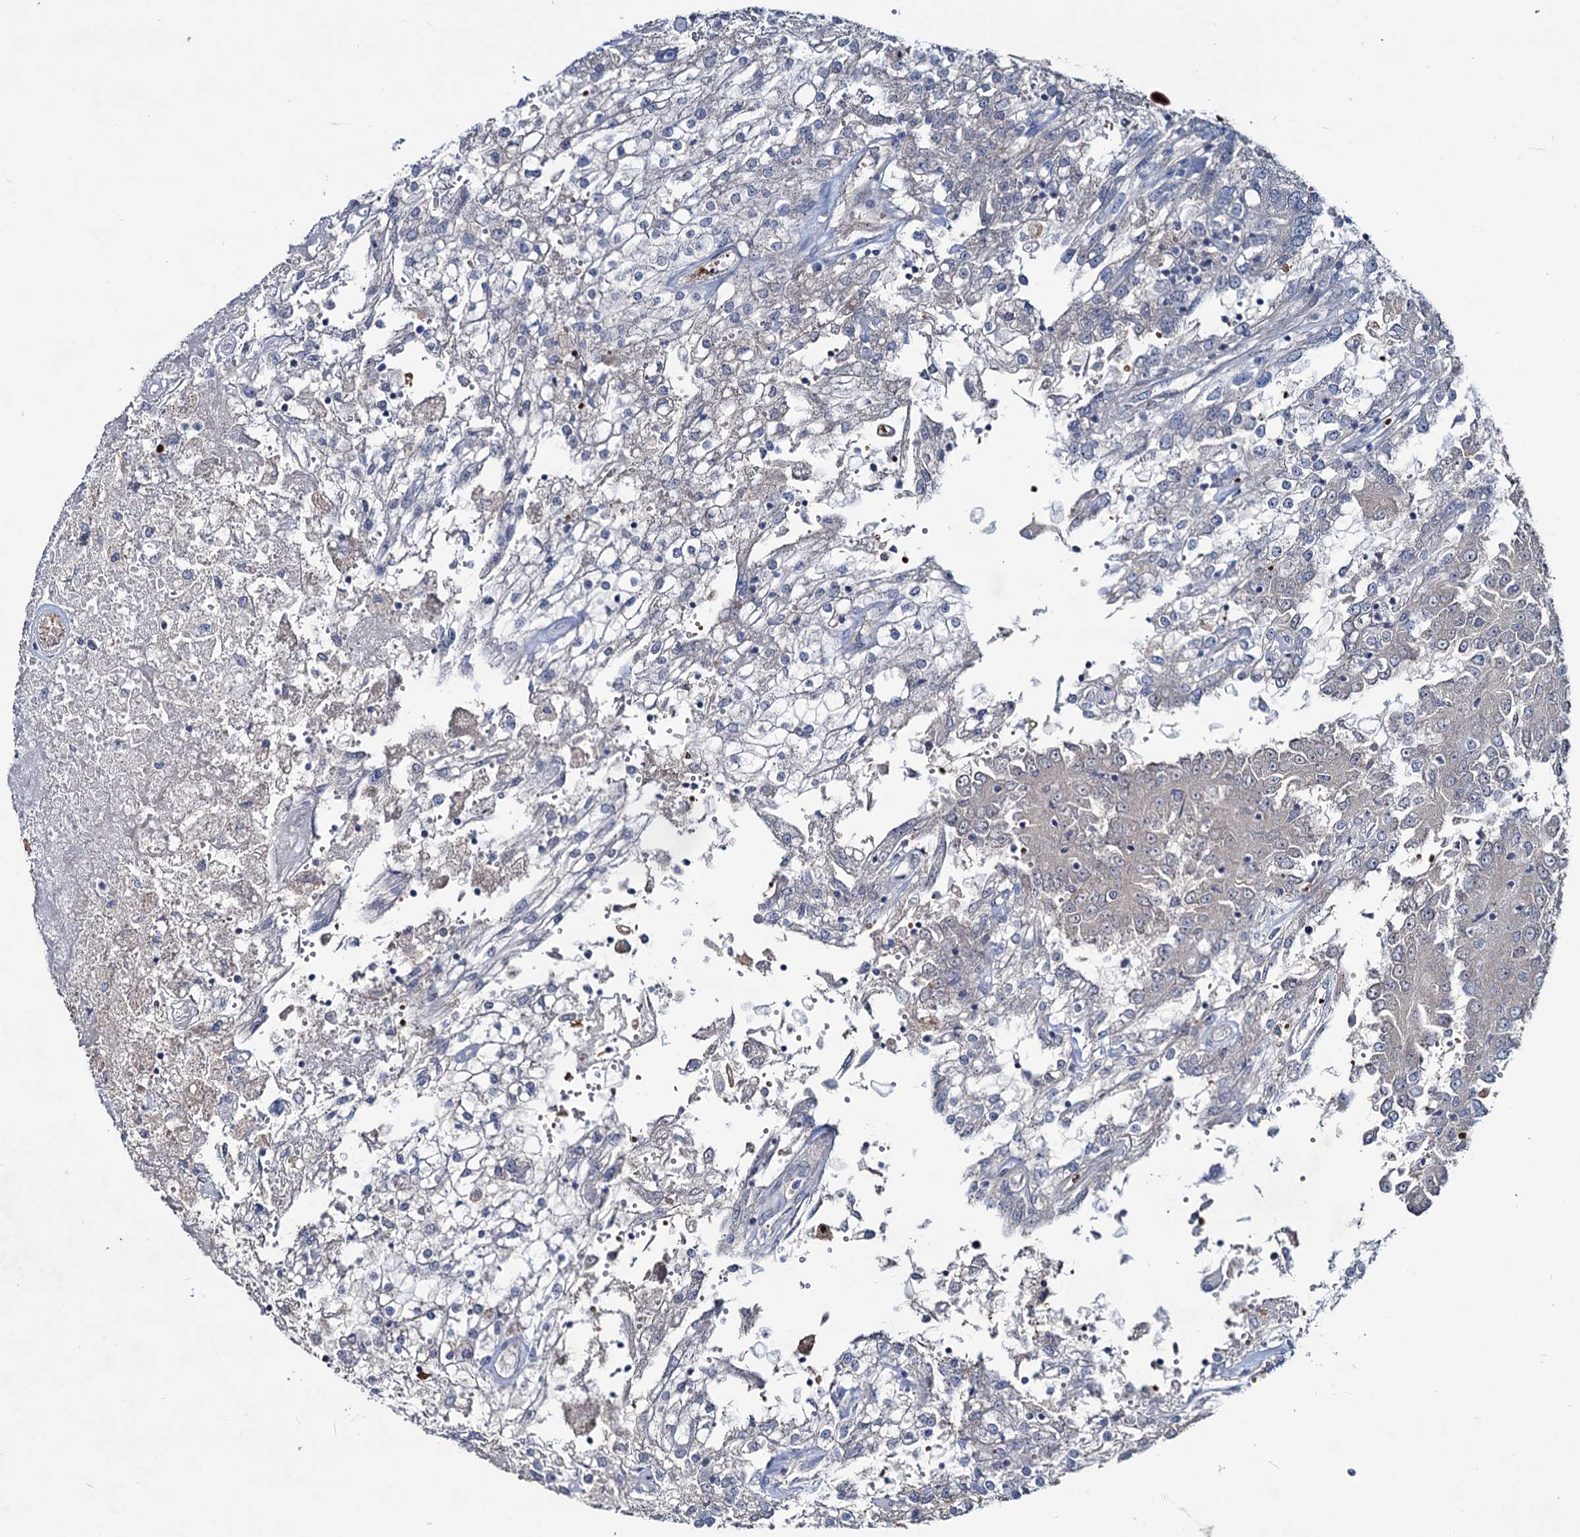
{"staining": {"intensity": "negative", "quantity": "none", "location": "none"}, "tissue": "renal cancer", "cell_type": "Tumor cells", "image_type": "cancer", "snomed": [{"axis": "morphology", "description": "Adenocarcinoma, NOS"}, {"axis": "topography", "description": "Kidney"}], "caption": "High power microscopy micrograph of an immunohistochemistry histopathology image of renal adenocarcinoma, revealing no significant expression in tumor cells.", "gene": "RNF6", "patient": {"sex": "female", "age": 52}}